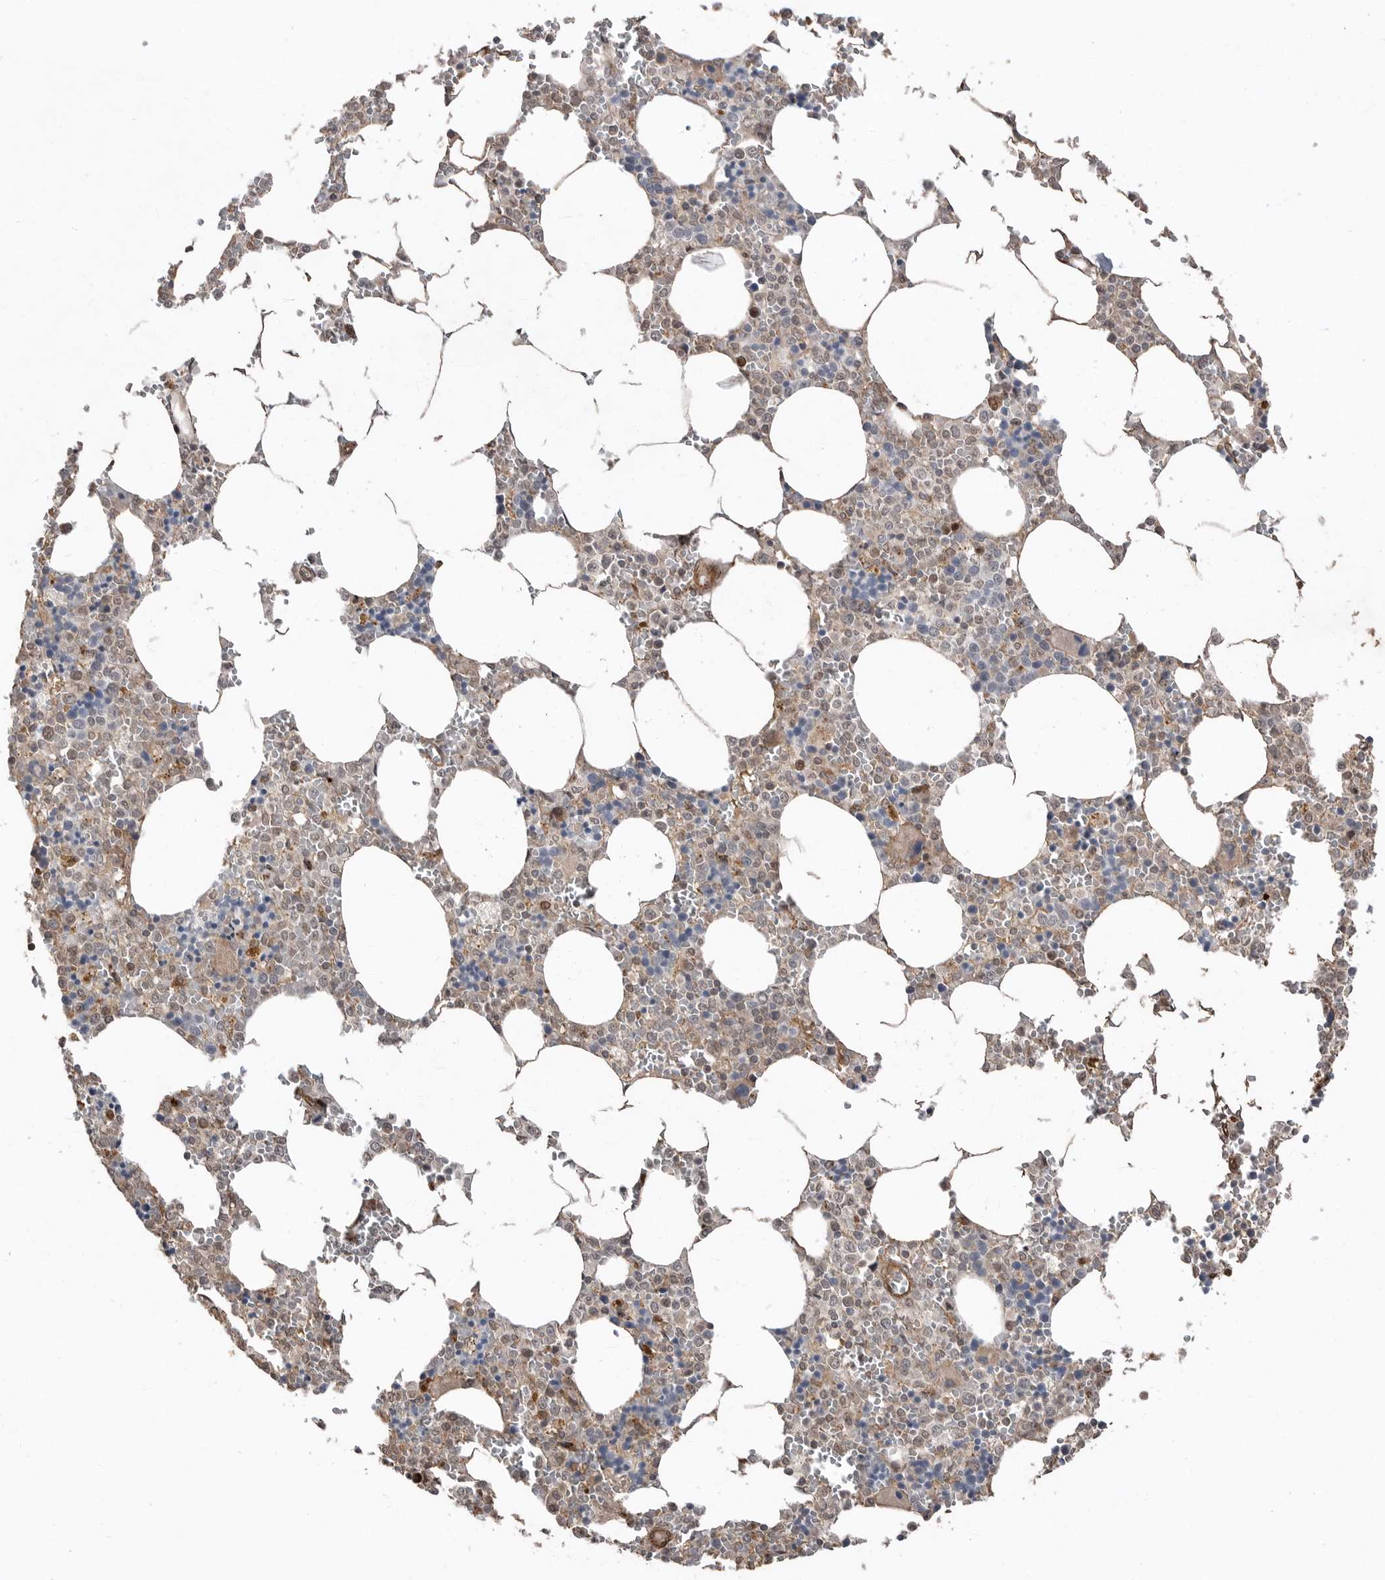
{"staining": {"intensity": "weak", "quantity": ">75%", "location": "cytoplasmic/membranous"}, "tissue": "bone marrow", "cell_type": "Hematopoietic cells", "image_type": "normal", "snomed": [{"axis": "morphology", "description": "Normal tissue, NOS"}, {"axis": "topography", "description": "Bone marrow"}], "caption": "Immunohistochemistry (IHC) (DAB) staining of normal bone marrow shows weak cytoplasmic/membranous protein expression in approximately >75% of hematopoietic cells.", "gene": "PEAK1", "patient": {"sex": "male", "age": 70}}